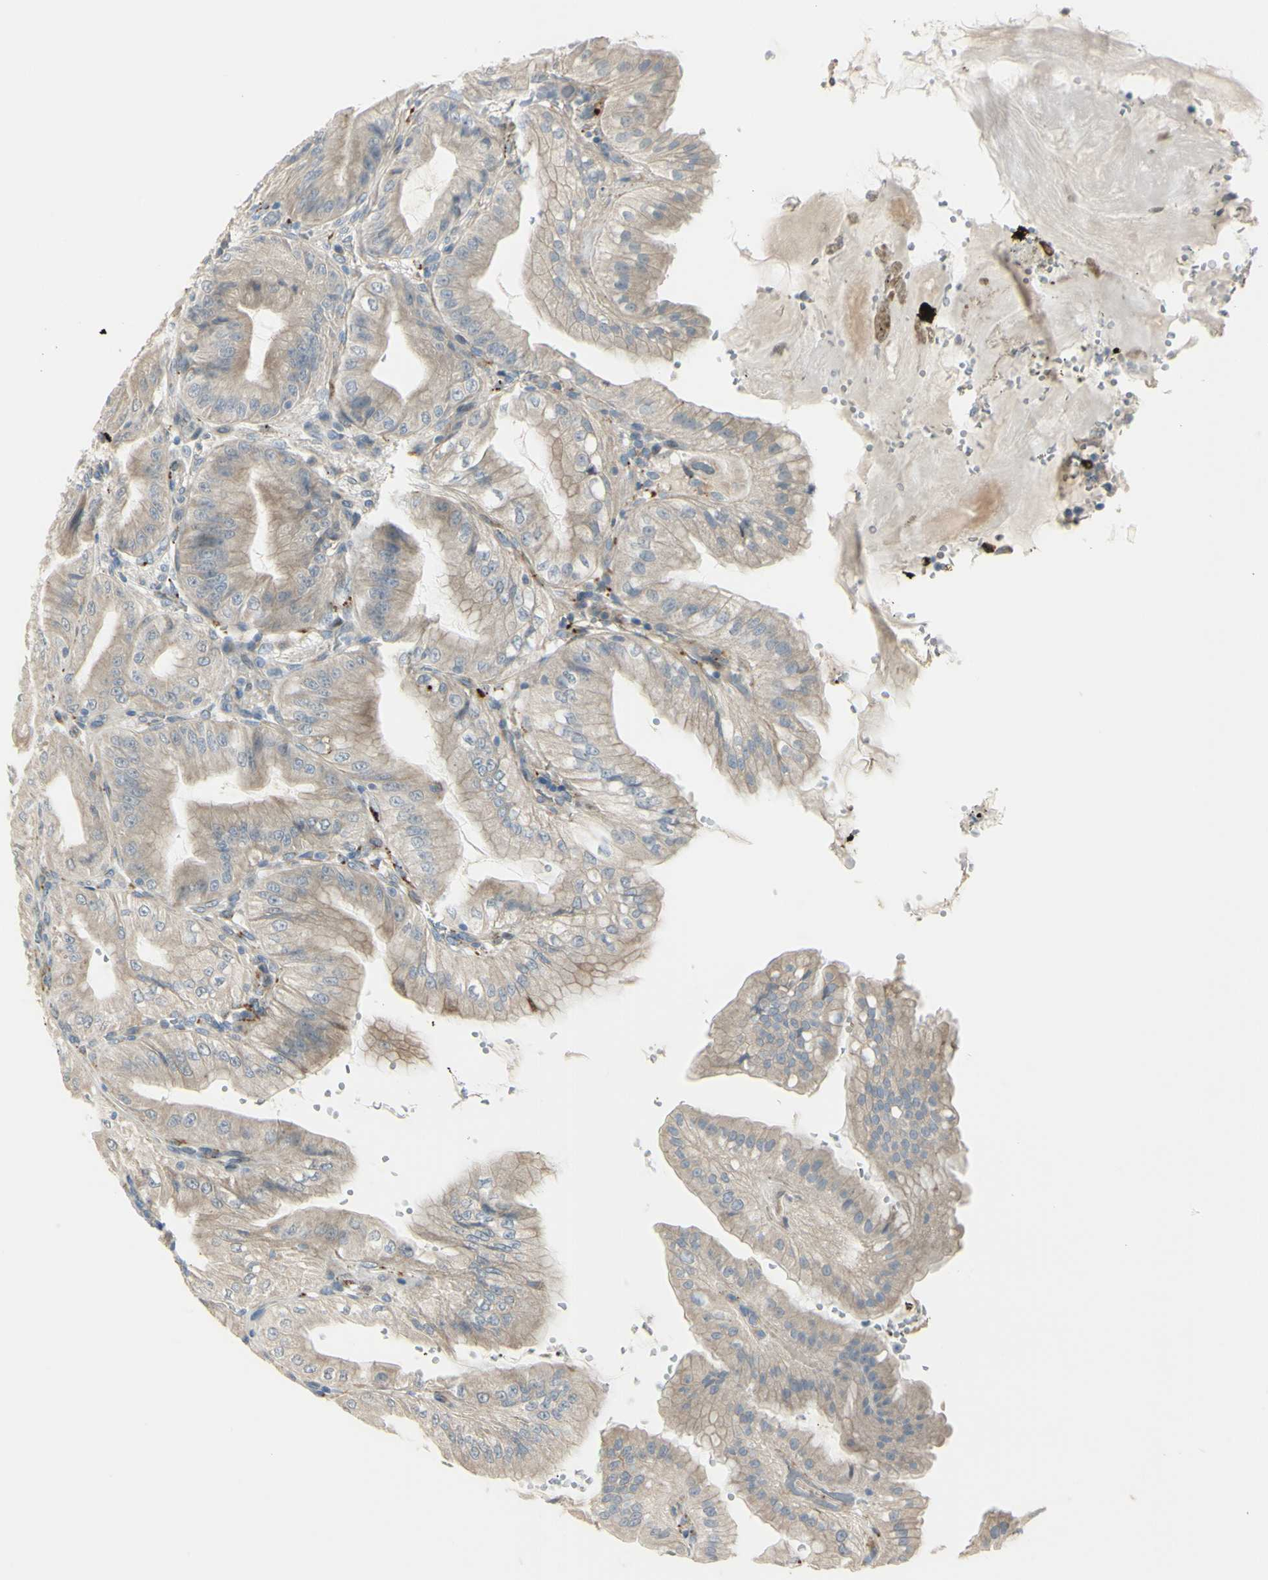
{"staining": {"intensity": "moderate", "quantity": ">75%", "location": "cytoplasmic/membranous"}, "tissue": "stomach", "cell_type": "Glandular cells", "image_type": "normal", "snomed": [{"axis": "morphology", "description": "Normal tissue, NOS"}, {"axis": "topography", "description": "Stomach, lower"}], "caption": "Immunohistochemistry of unremarkable human stomach reveals medium levels of moderate cytoplasmic/membranous staining in approximately >75% of glandular cells.", "gene": "NDFIP1", "patient": {"sex": "male", "age": 71}}